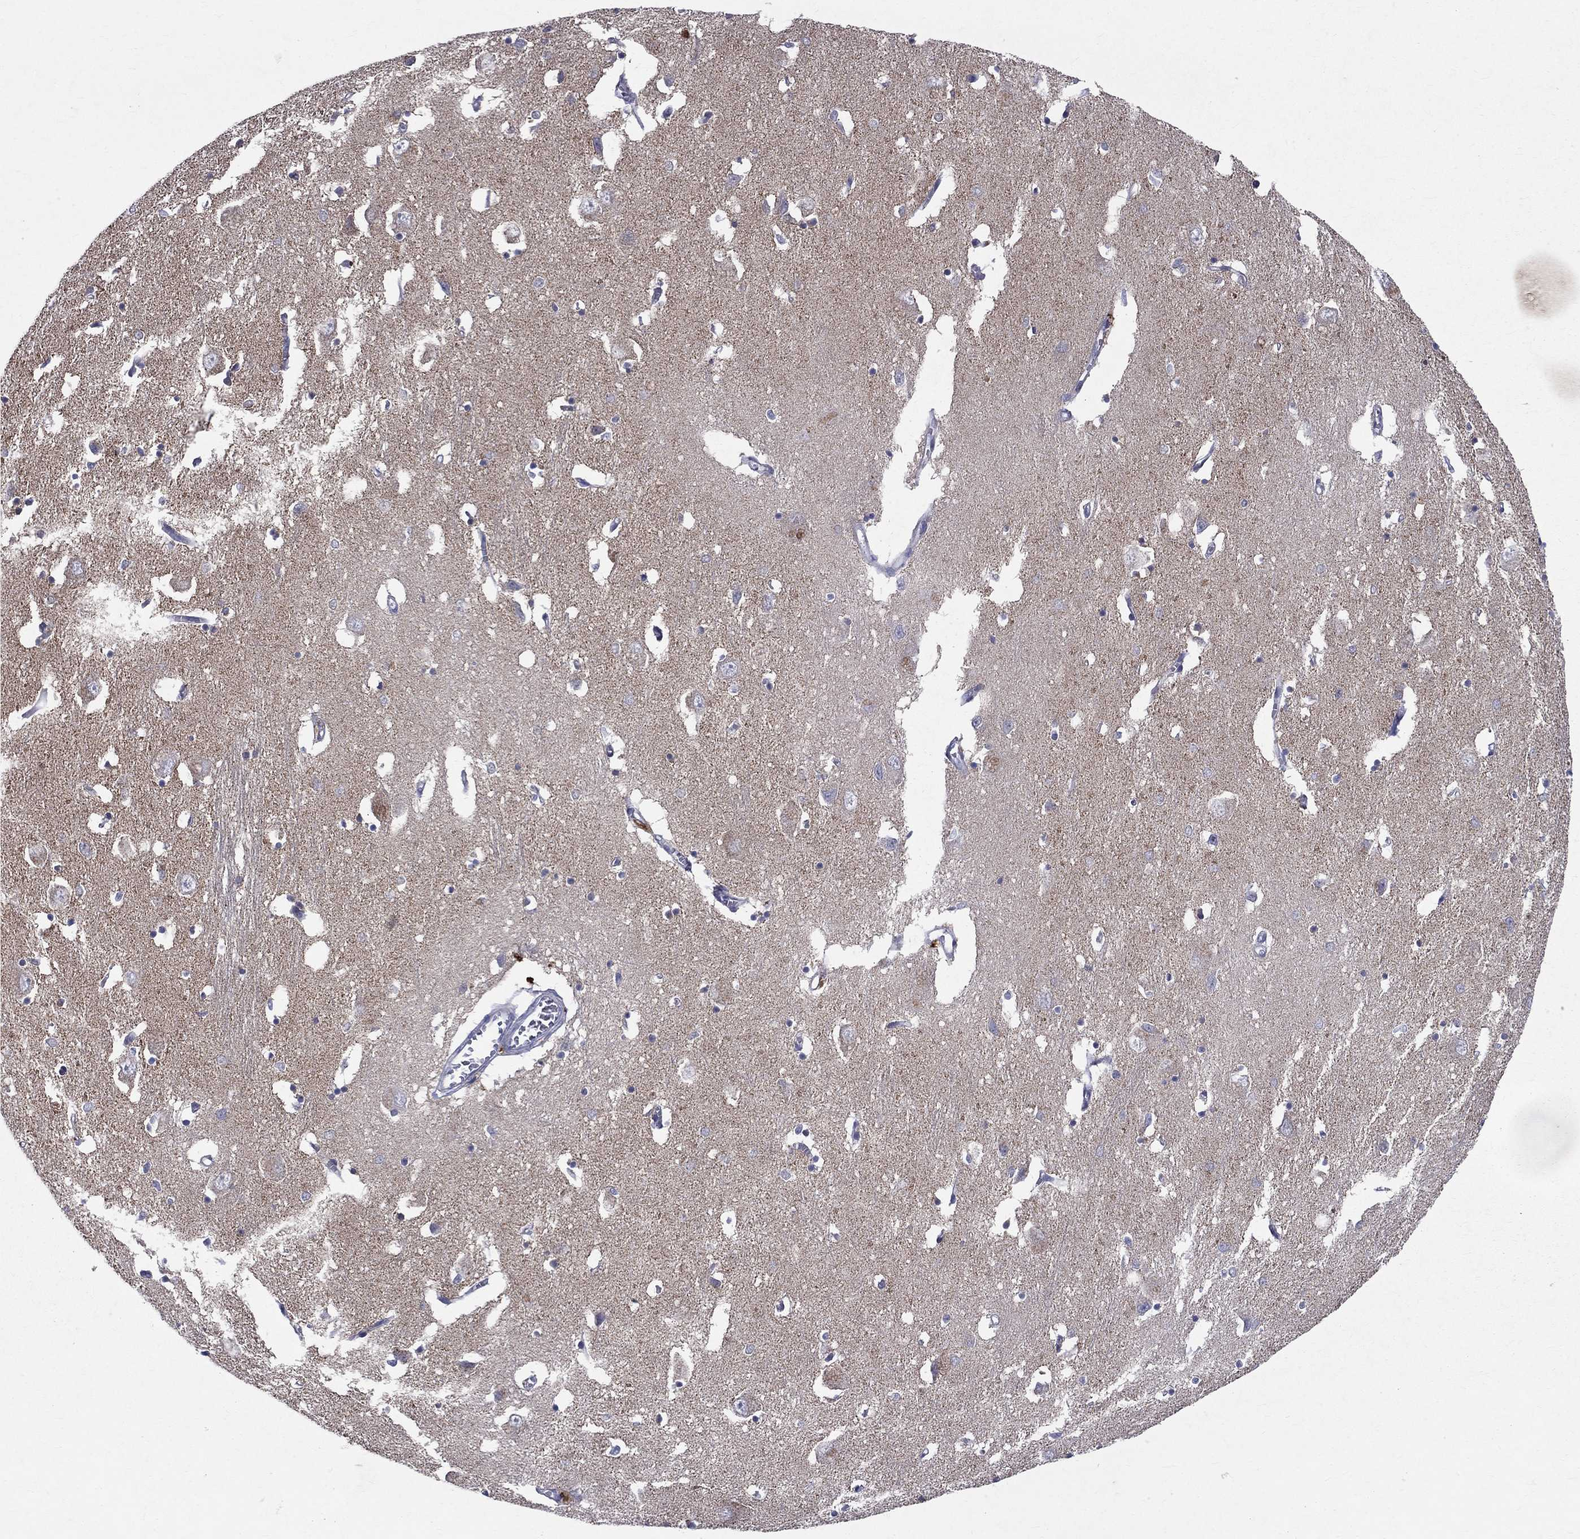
{"staining": {"intensity": "negative", "quantity": "none", "location": "none"}, "tissue": "caudate", "cell_type": "Glial cells", "image_type": "normal", "snomed": [{"axis": "morphology", "description": "Normal tissue, NOS"}, {"axis": "topography", "description": "Lateral ventricle wall"}], "caption": "Immunohistochemistry (IHC) micrograph of unremarkable caudate stained for a protein (brown), which exhibits no expression in glial cells.", "gene": "SLC4A10", "patient": {"sex": "male", "age": 54}}